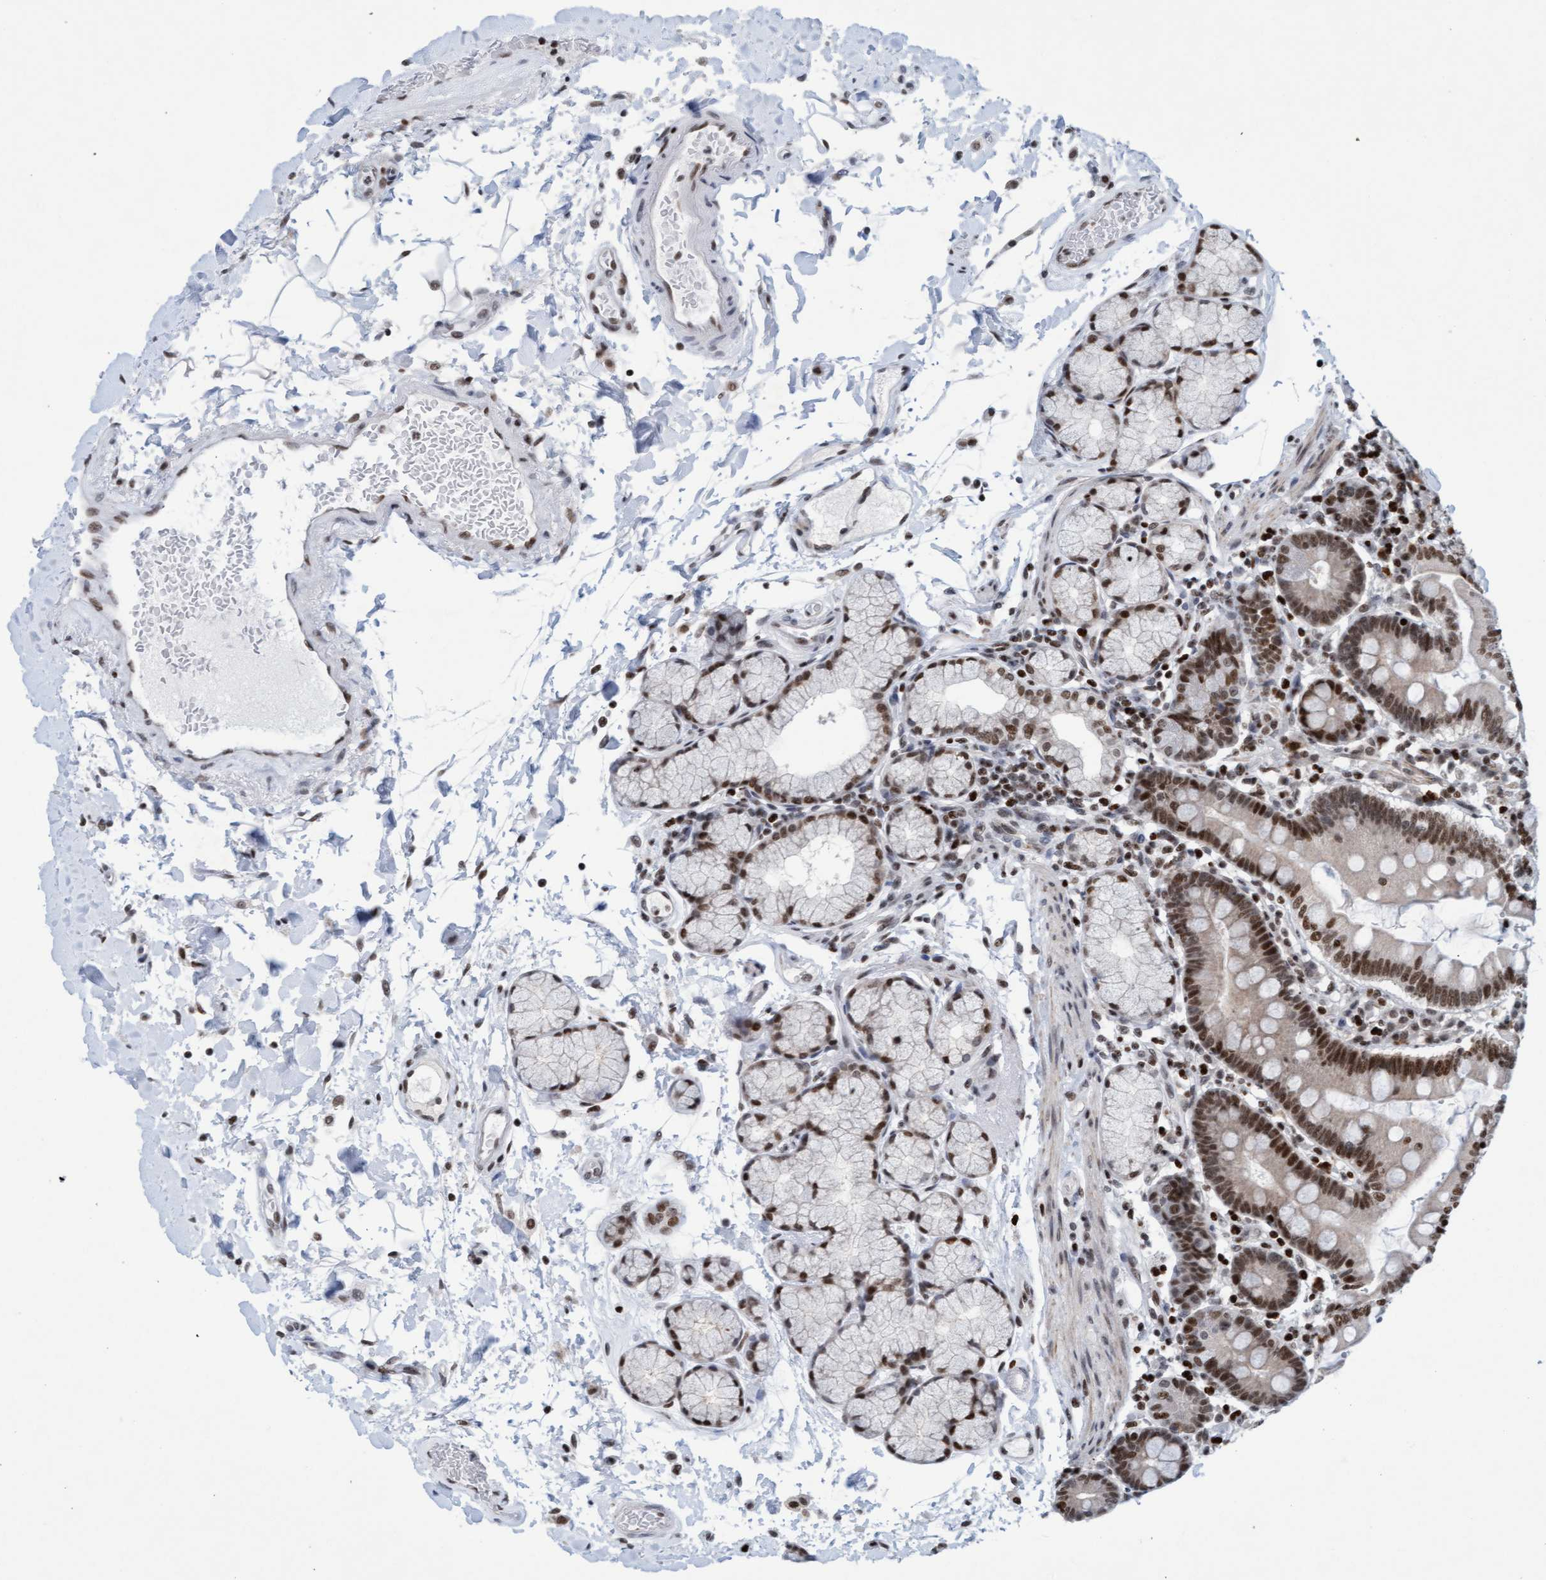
{"staining": {"intensity": "strong", "quantity": ">75%", "location": "nuclear"}, "tissue": "duodenum", "cell_type": "Glandular cells", "image_type": "normal", "snomed": [{"axis": "morphology", "description": "Normal tissue, NOS"}, {"axis": "topography", "description": "Small intestine, NOS"}], "caption": "Protein staining shows strong nuclear expression in about >75% of glandular cells in benign duodenum.", "gene": "GLRX2", "patient": {"sex": "female", "age": 71}}